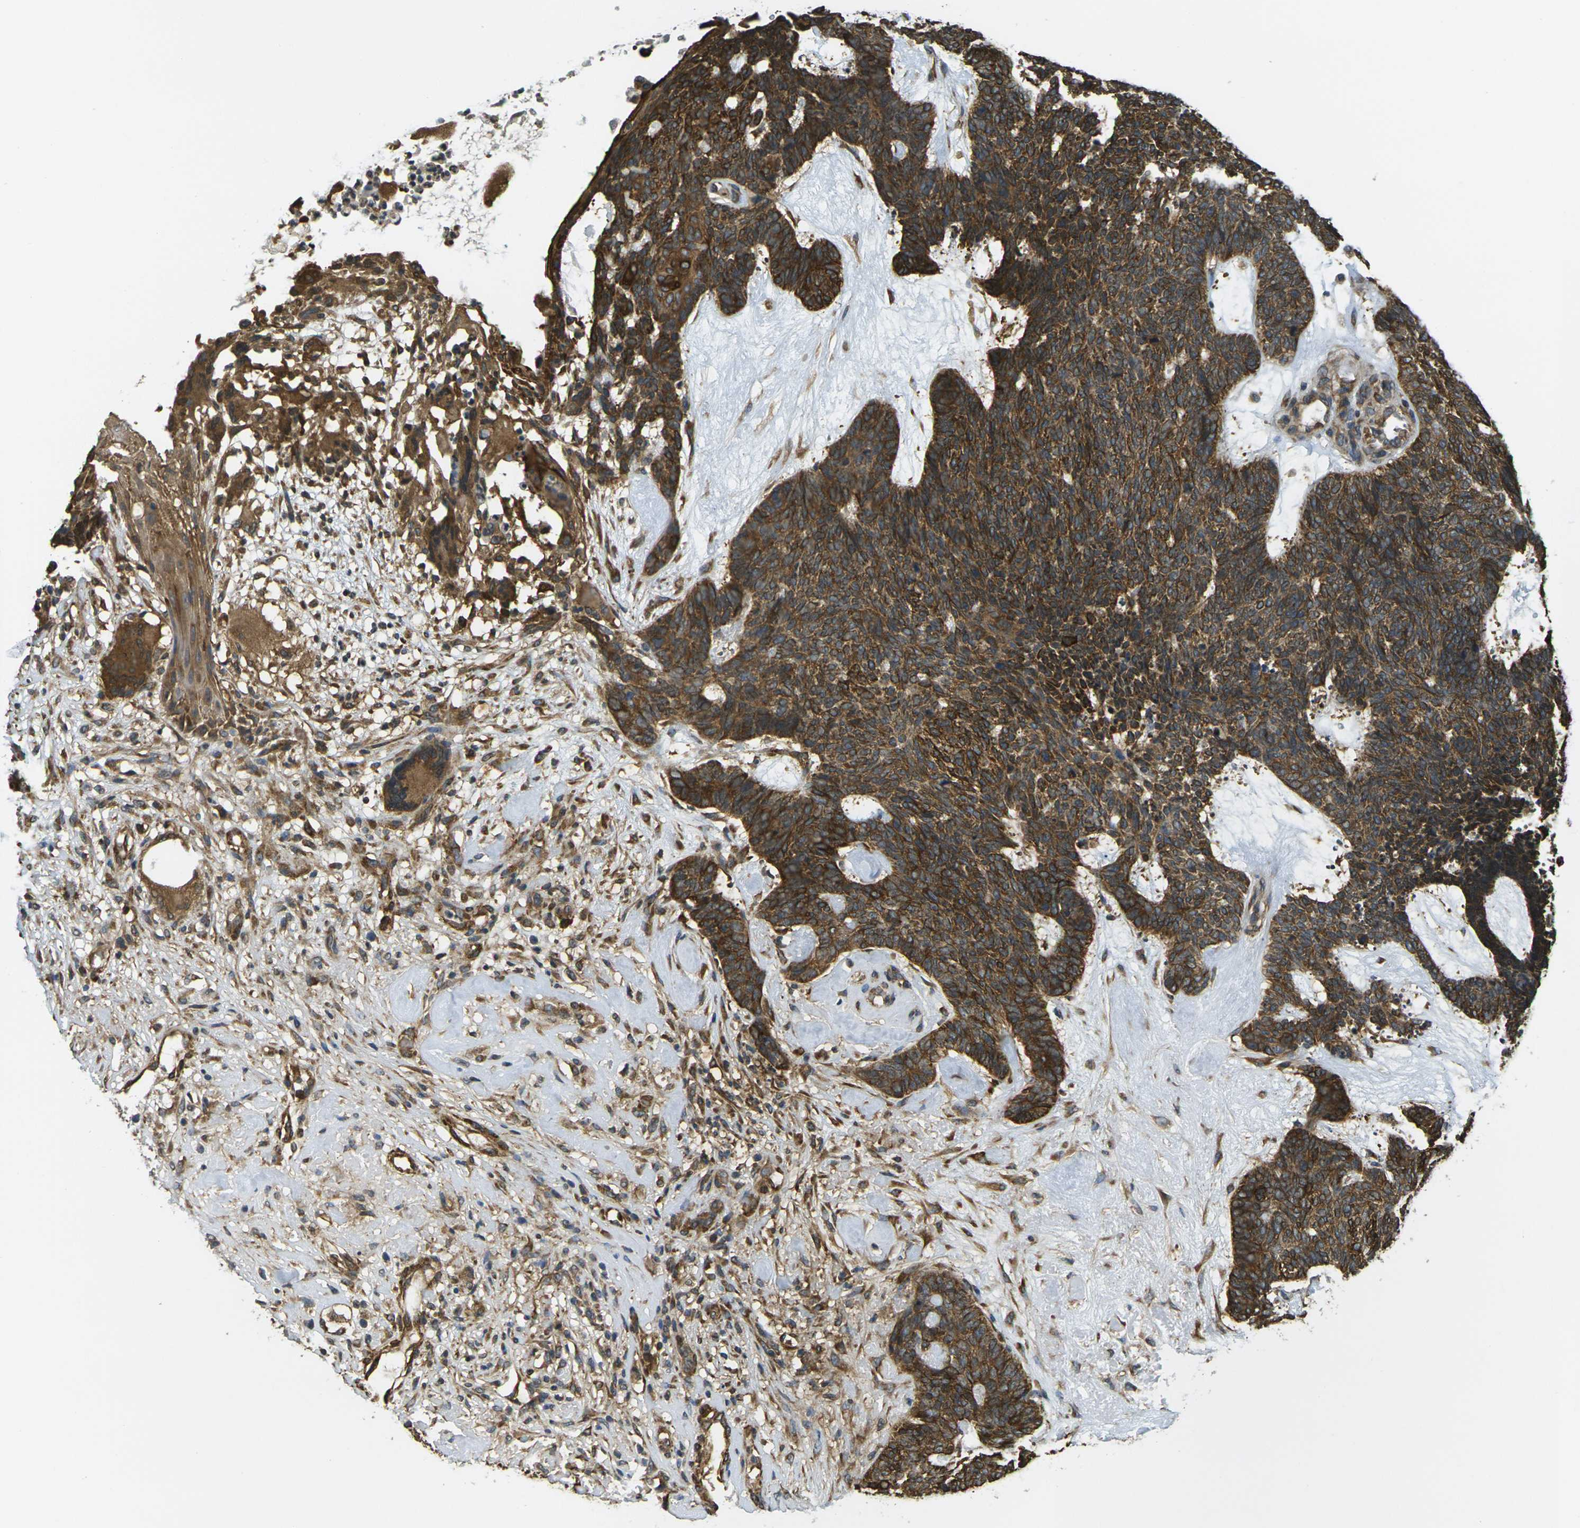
{"staining": {"intensity": "strong", "quantity": ">75%", "location": "cytoplasmic/membranous"}, "tissue": "skin cancer", "cell_type": "Tumor cells", "image_type": "cancer", "snomed": [{"axis": "morphology", "description": "Basal cell carcinoma"}, {"axis": "topography", "description": "Skin"}], "caption": "This image displays basal cell carcinoma (skin) stained with immunohistochemistry (IHC) to label a protein in brown. The cytoplasmic/membranous of tumor cells show strong positivity for the protein. Nuclei are counter-stained blue.", "gene": "CAST", "patient": {"sex": "female", "age": 84}}